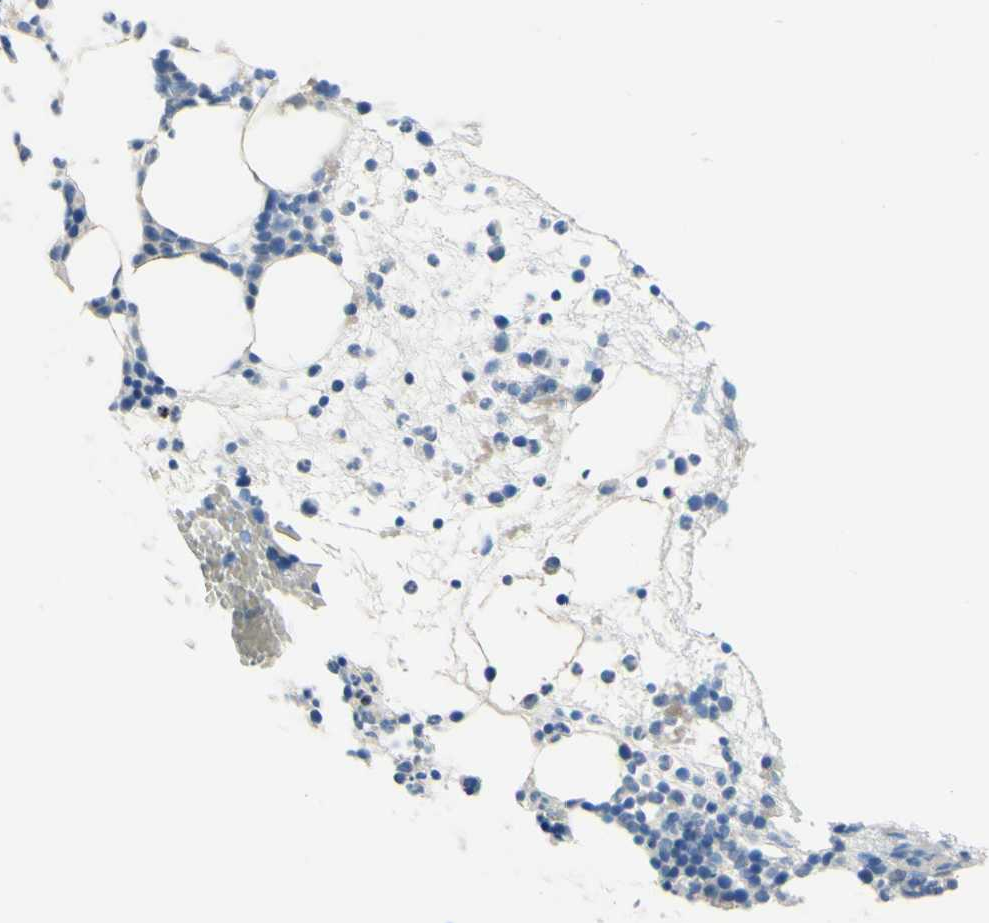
{"staining": {"intensity": "weak", "quantity": "<25%", "location": "cytoplasmic/membranous"}, "tissue": "bone marrow", "cell_type": "Hematopoietic cells", "image_type": "normal", "snomed": [{"axis": "morphology", "description": "Normal tissue, NOS"}, {"axis": "morphology", "description": "Inflammation, NOS"}, {"axis": "topography", "description": "Bone marrow"}], "caption": "Immunohistochemistry histopathology image of unremarkable bone marrow: human bone marrow stained with DAB (3,3'-diaminobenzidine) demonstrates no significant protein positivity in hematopoietic cells.", "gene": "ACADL", "patient": {"sex": "female", "age": 79}}